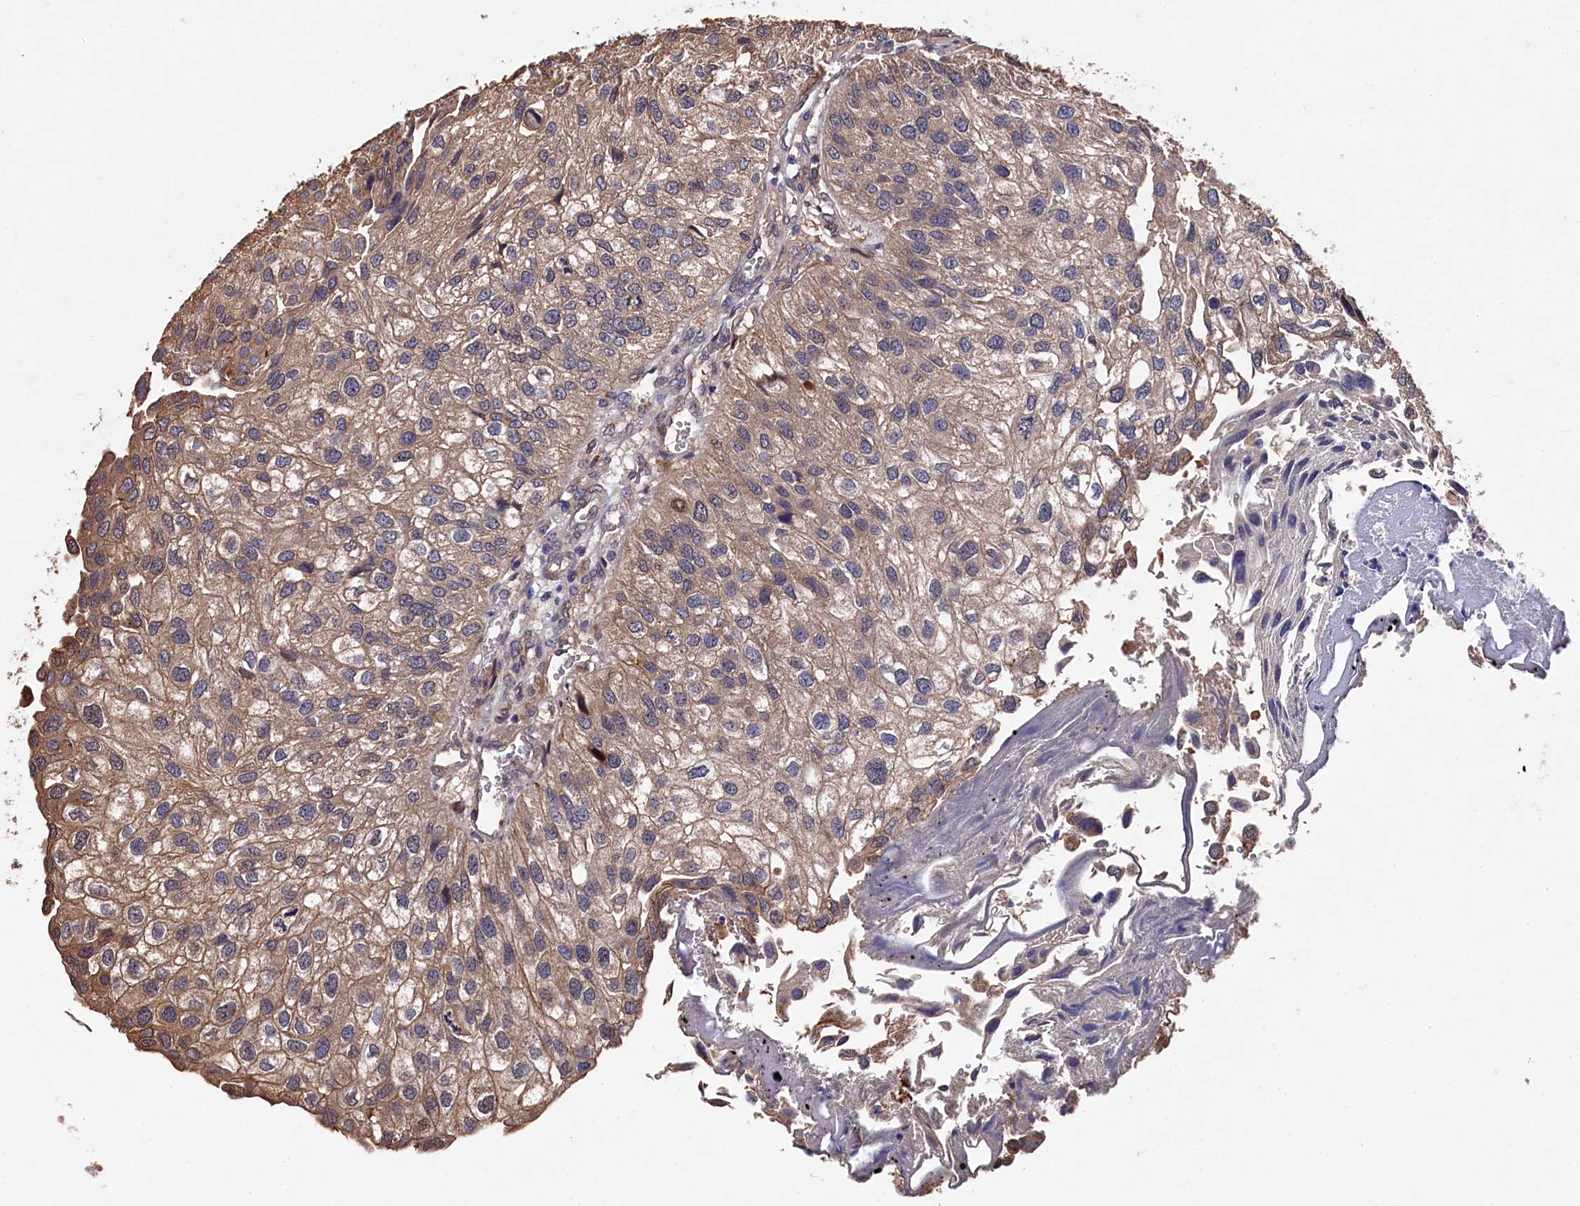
{"staining": {"intensity": "weak", "quantity": ">75%", "location": "cytoplasmic/membranous"}, "tissue": "urothelial cancer", "cell_type": "Tumor cells", "image_type": "cancer", "snomed": [{"axis": "morphology", "description": "Urothelial carcinoma, Low grade"}, {"axis": "topography", "description": "Urinary bladder"}], "caption": "Immunohistochemical staining of human urothelial carcinoma (low-grade) demonstrates weak cytoplasmic/membranous protein positivity in approximately >75% of tumor cells. The protein of interest is stained brown, and the nuclei are stained in blue (DAB (3,3'-diaminobenzidine) IHC with brightfield microscopy, high magnification).", "gene": "NAA60", "patient": {"sex": "female", "age": 89}}